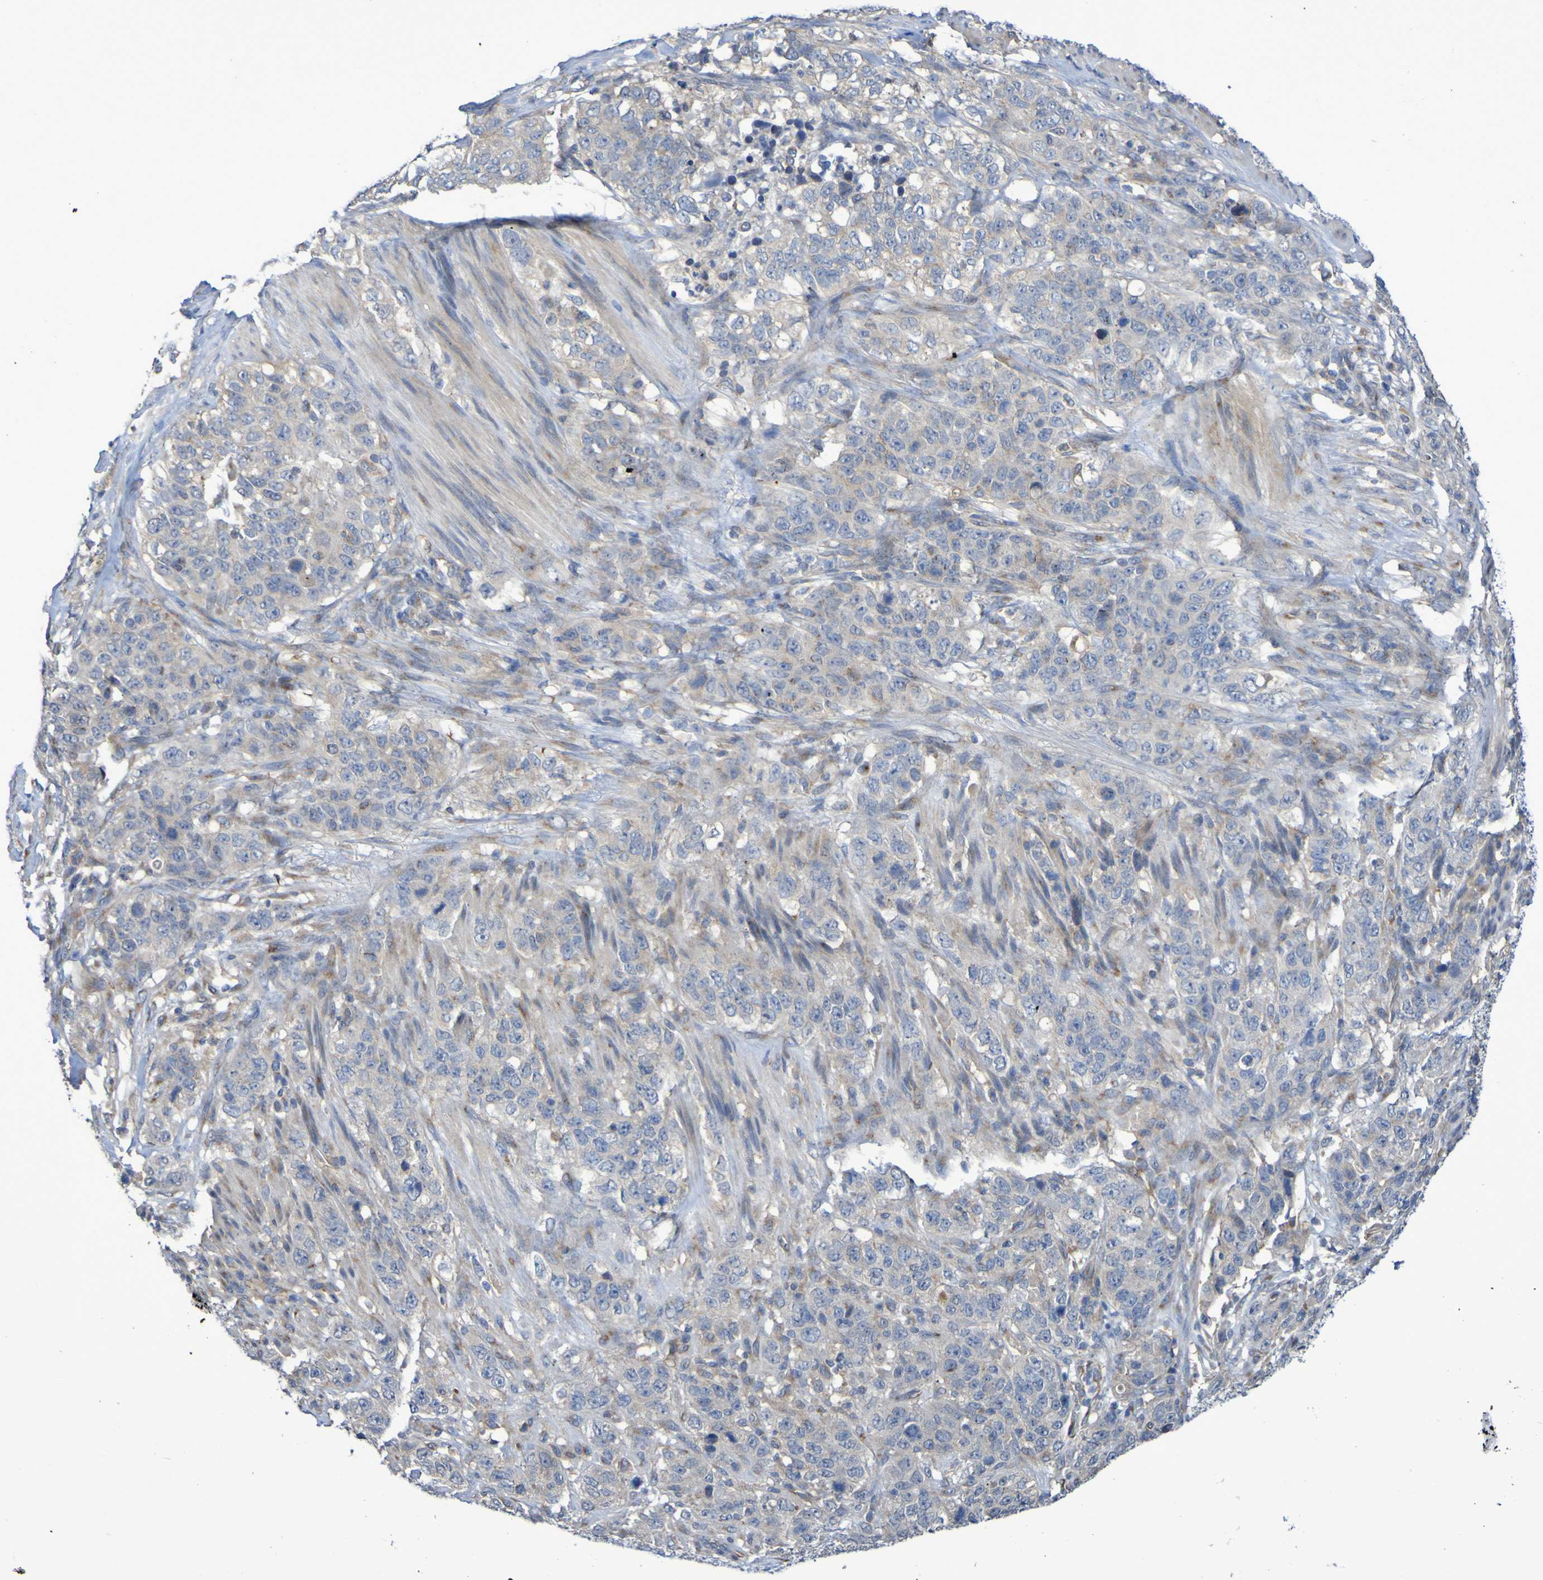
{"staining": {"intensity": "weak", "quantity": "<25%", "location": "cytoplasmic/membranous"}, "tissue": "stomach cancer", "cell_type": "Tumor cells", "image_type": "cancer", "snomed": [{"axis": "morphology", "description": "Adenocarcinoma, NOS"}, {"axis": "topography", "description": "Stomach"}], "caption": "IHC of human adenocarcinoma (stomach) displays no expression in tumor cells.", "gene": "LMBRD2", "patient": {"sex": "male", "age": 48}}